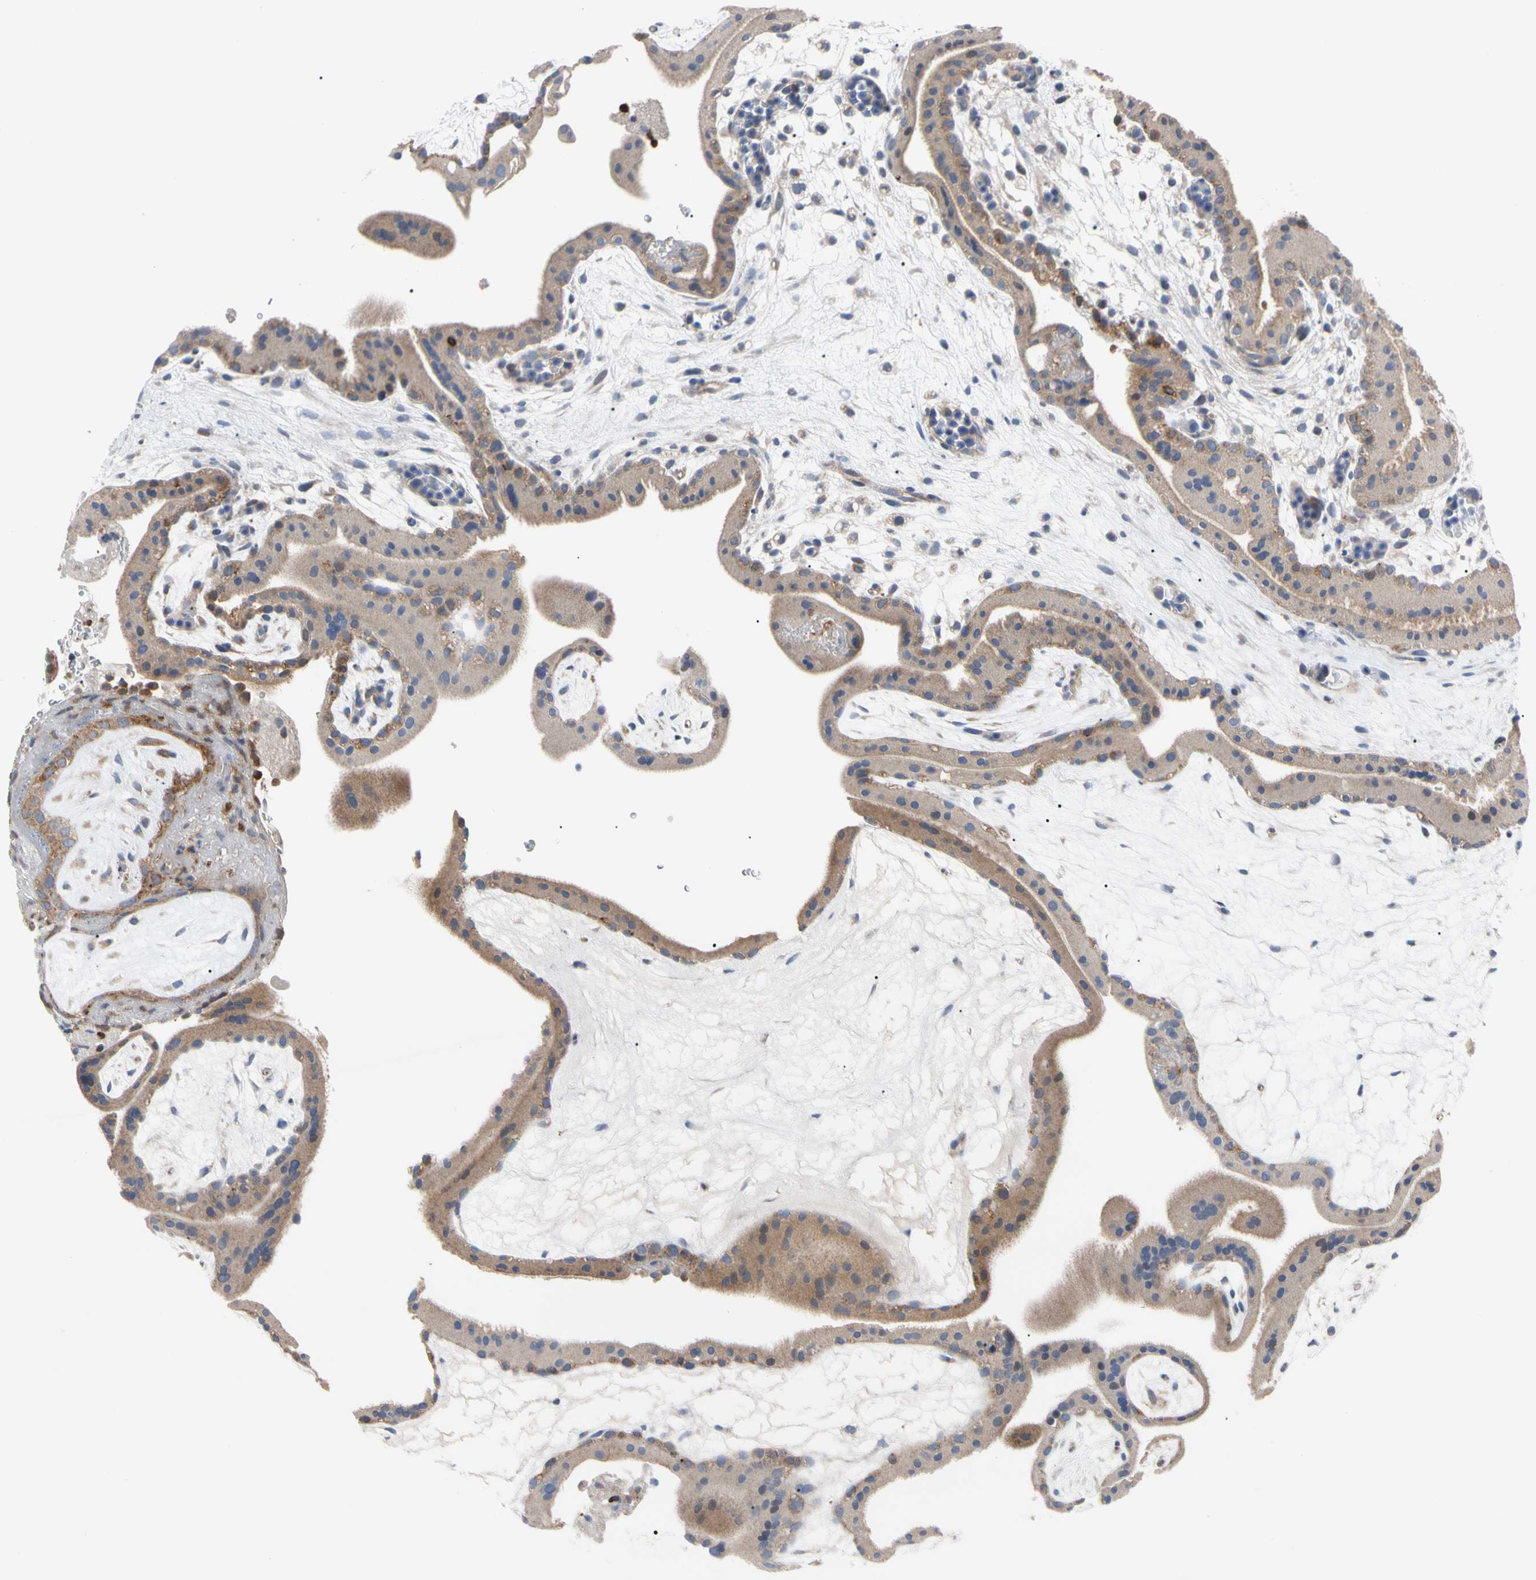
{"staining": {"intensity": "moderate", "quantity": ">75%", "location": "cytoplasmic/membranous"}, "tissue": "placenta", "cell_type": "Trophoblastic cells", "image_type": "normal", "snomed": [{"axis": "morphology", "description": "Normal tissue, NOS"}, {"axis": "topography", "description": "Placenta"}], "caption": "Immunohistochemistry staining of unremarkable placenta, which demonstrates medium levels of moderate cytoplasmic/membranous positivity in approximately >75% of trophoblastic cells indicating moderate cytoplasmic/membranous protein expression. The staining was performed using DAB (3,3'-diaminobenzidine) (brown) for protein detection and nuclei were counterstained in hematoxylin (blue).", "gene": "MCL1", "patient": {"sex": "female", "age": 19}}